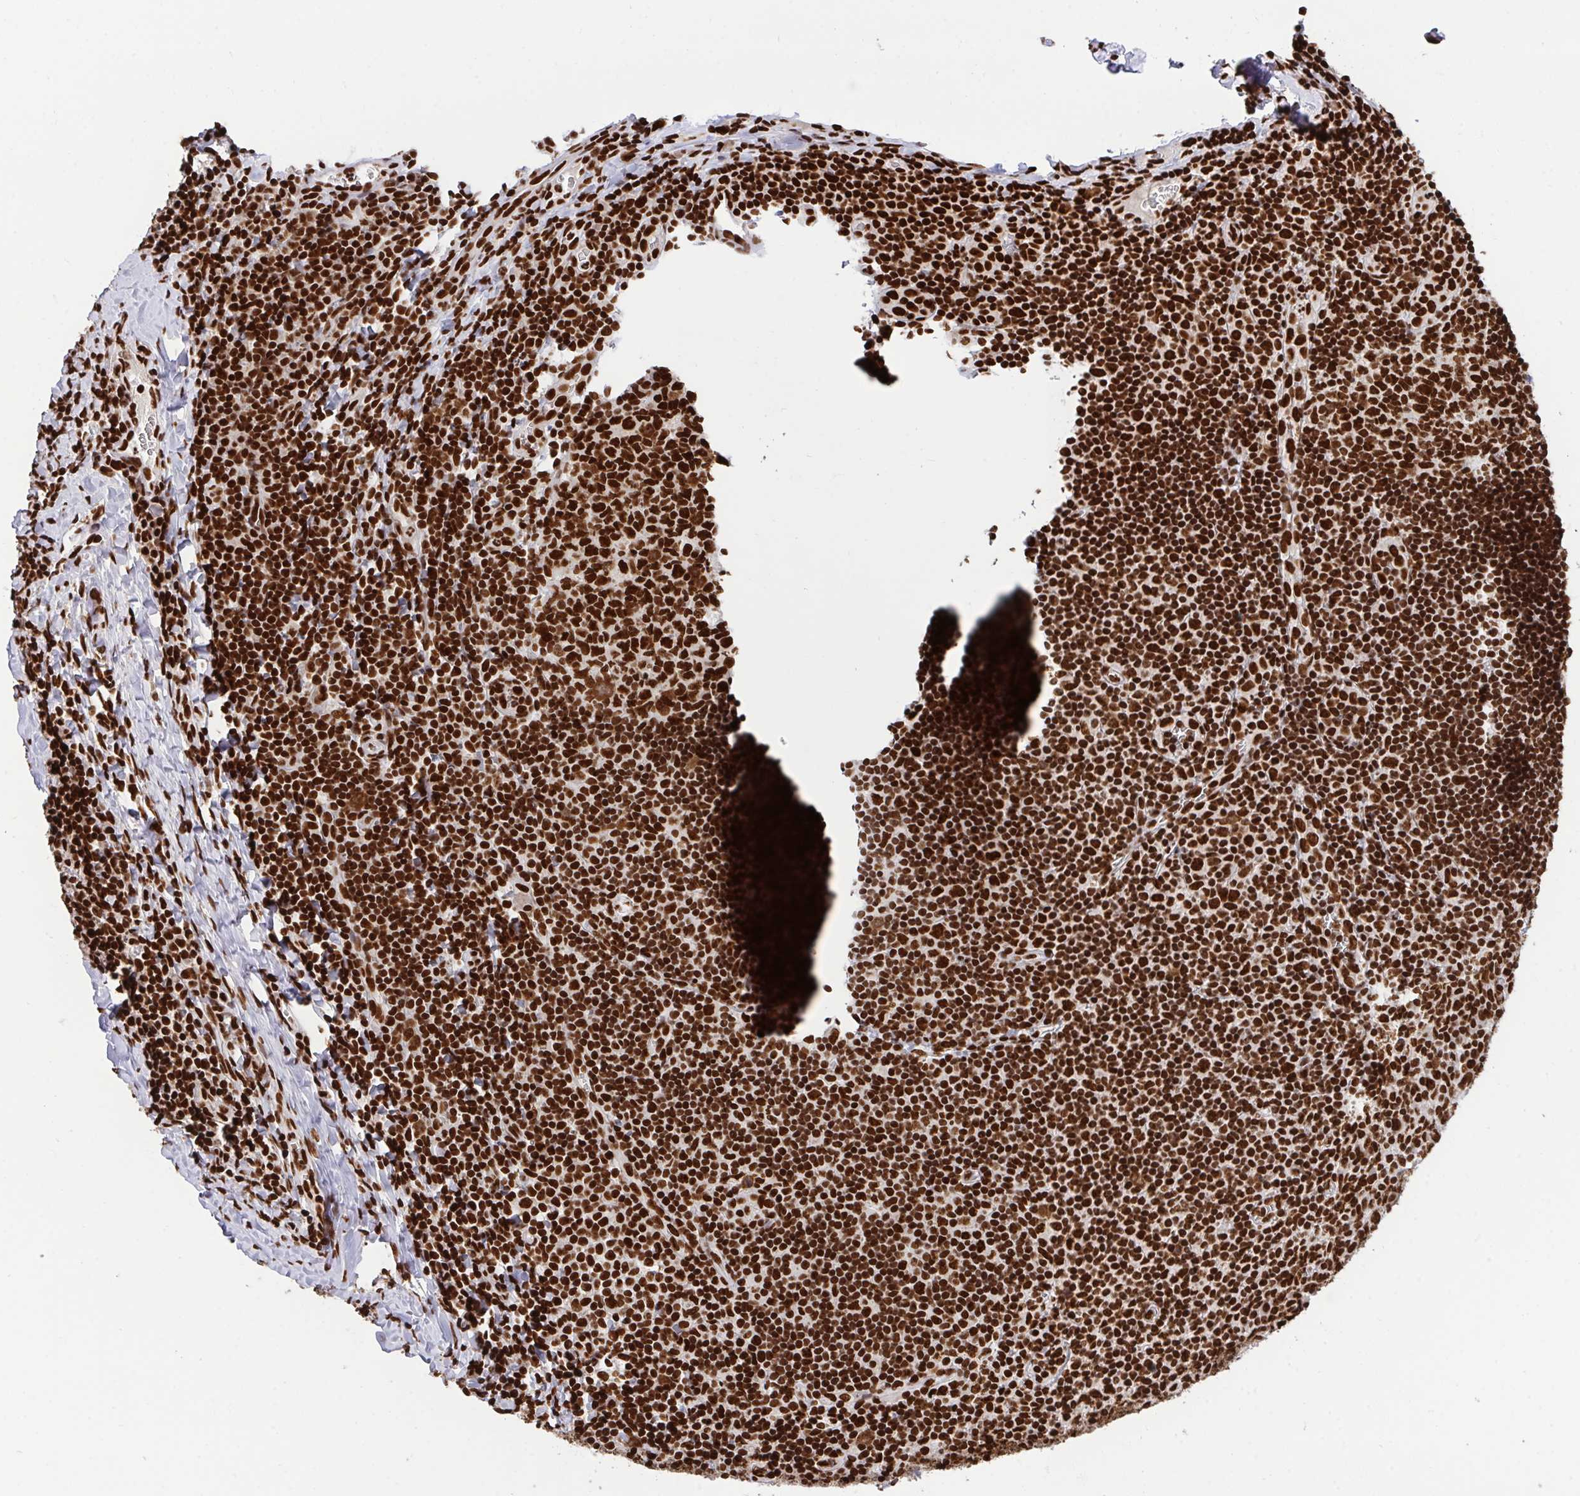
{"staining": {"intensity": "strong", "quantity": ">75%", "location": "nuclear"}, "tissue": "tonsil", "cell_type": "Germinal center cells", "image_type": "normal", "snomed": [{"axis": "morphology", "description": "Normal tissue, NOS"}, {"axis": "morphology", "description": "Inflammation, NOS"}, {"axis": "topography", "description": "Tonsil"}], "caption": "Protein staining by immunohistochemistry shows strong nuclear positivity in about >75% of germinal center cells in normal tonsil.", "gene": "ENSG00000268083", "patient": {"sex": "female", "age": 31}}